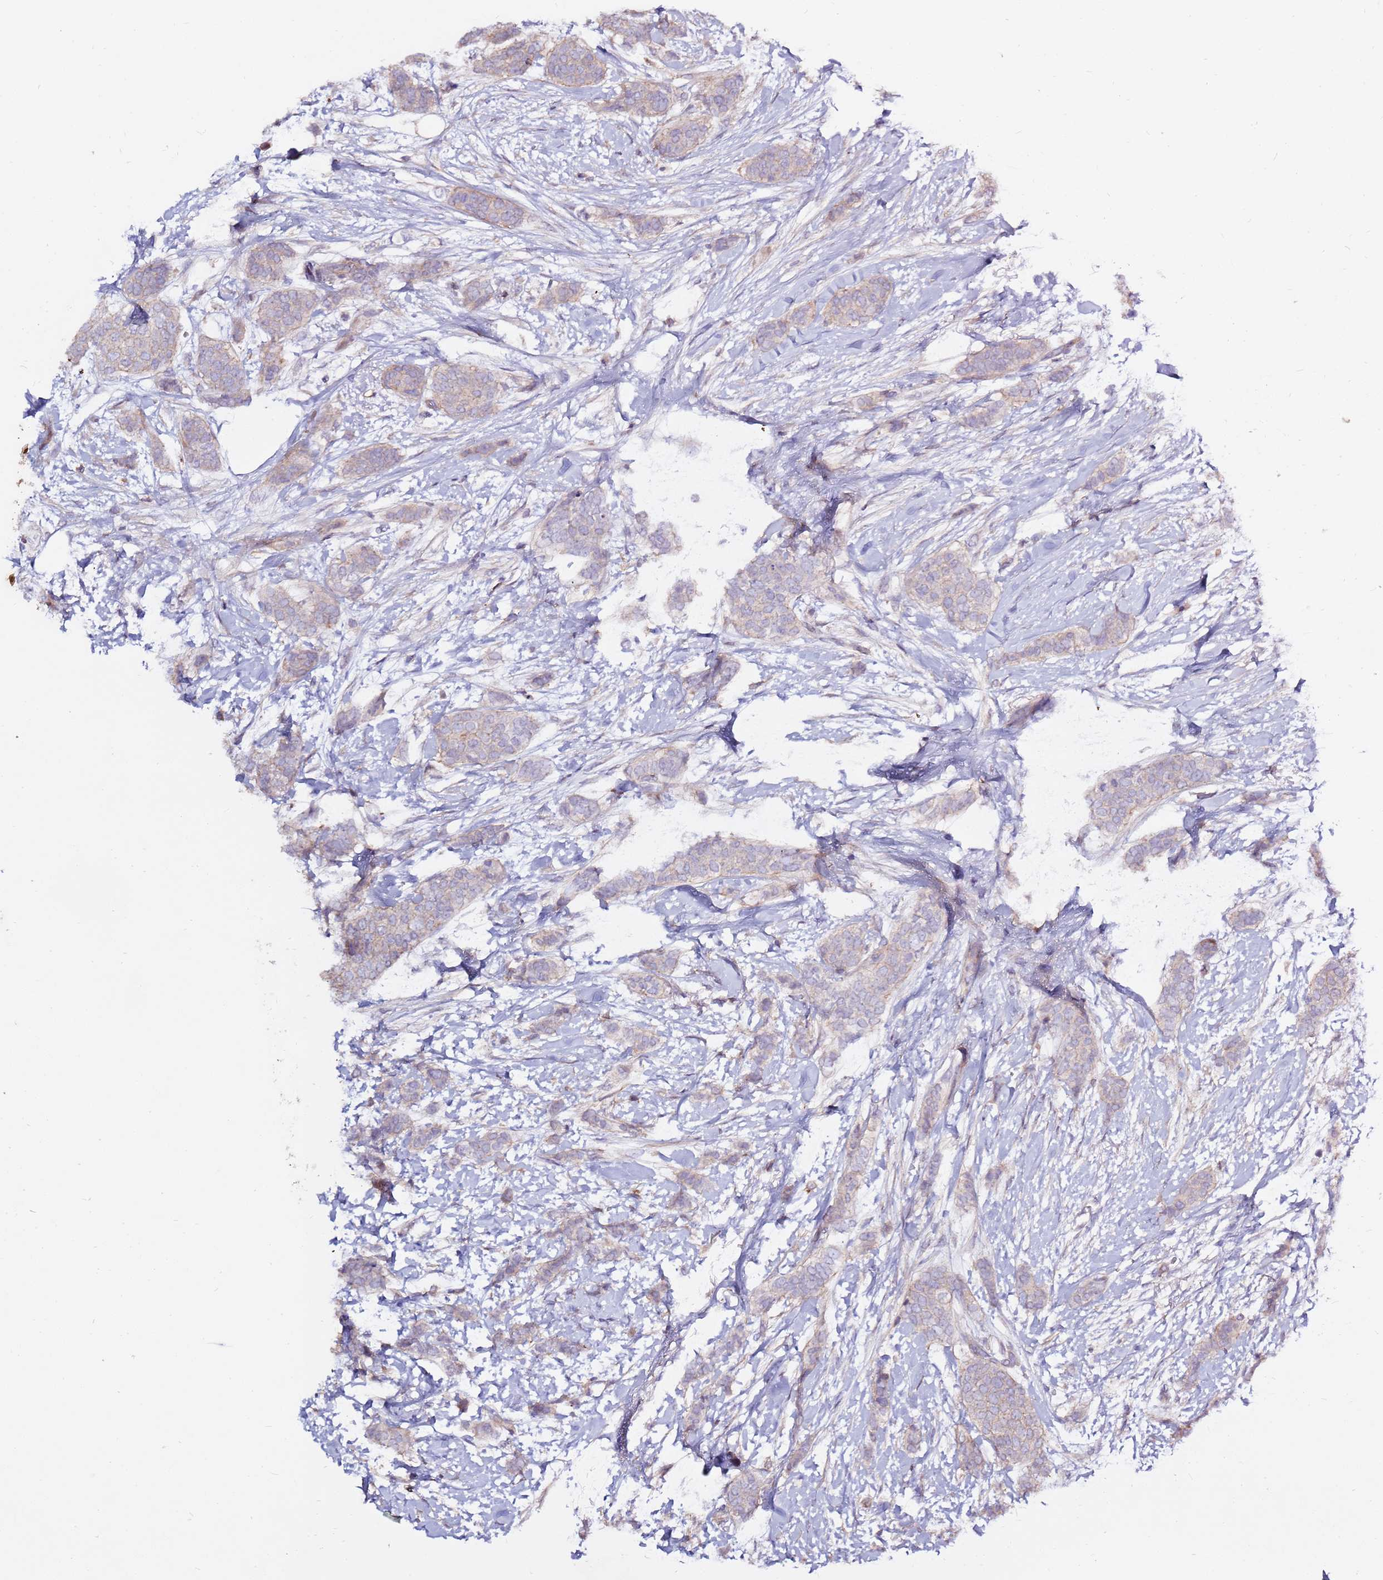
{"staining": {"intensity": "negative", "quantity": "none", "location": "none"}, "tissue": "breast cancer", "cell_type": "Tumor cells", "image_type": "cancer", "snomed": [{"axis": "morphology", "description": "Duct carcinoma"}, {"axis": "topography", "description": "Breast"}], "caption": "There is no significant positivity in tumor cells of breast intraductal carcinoma.", "gene": "EVA1B", "patient": {"sex": "female", "age": 72}}